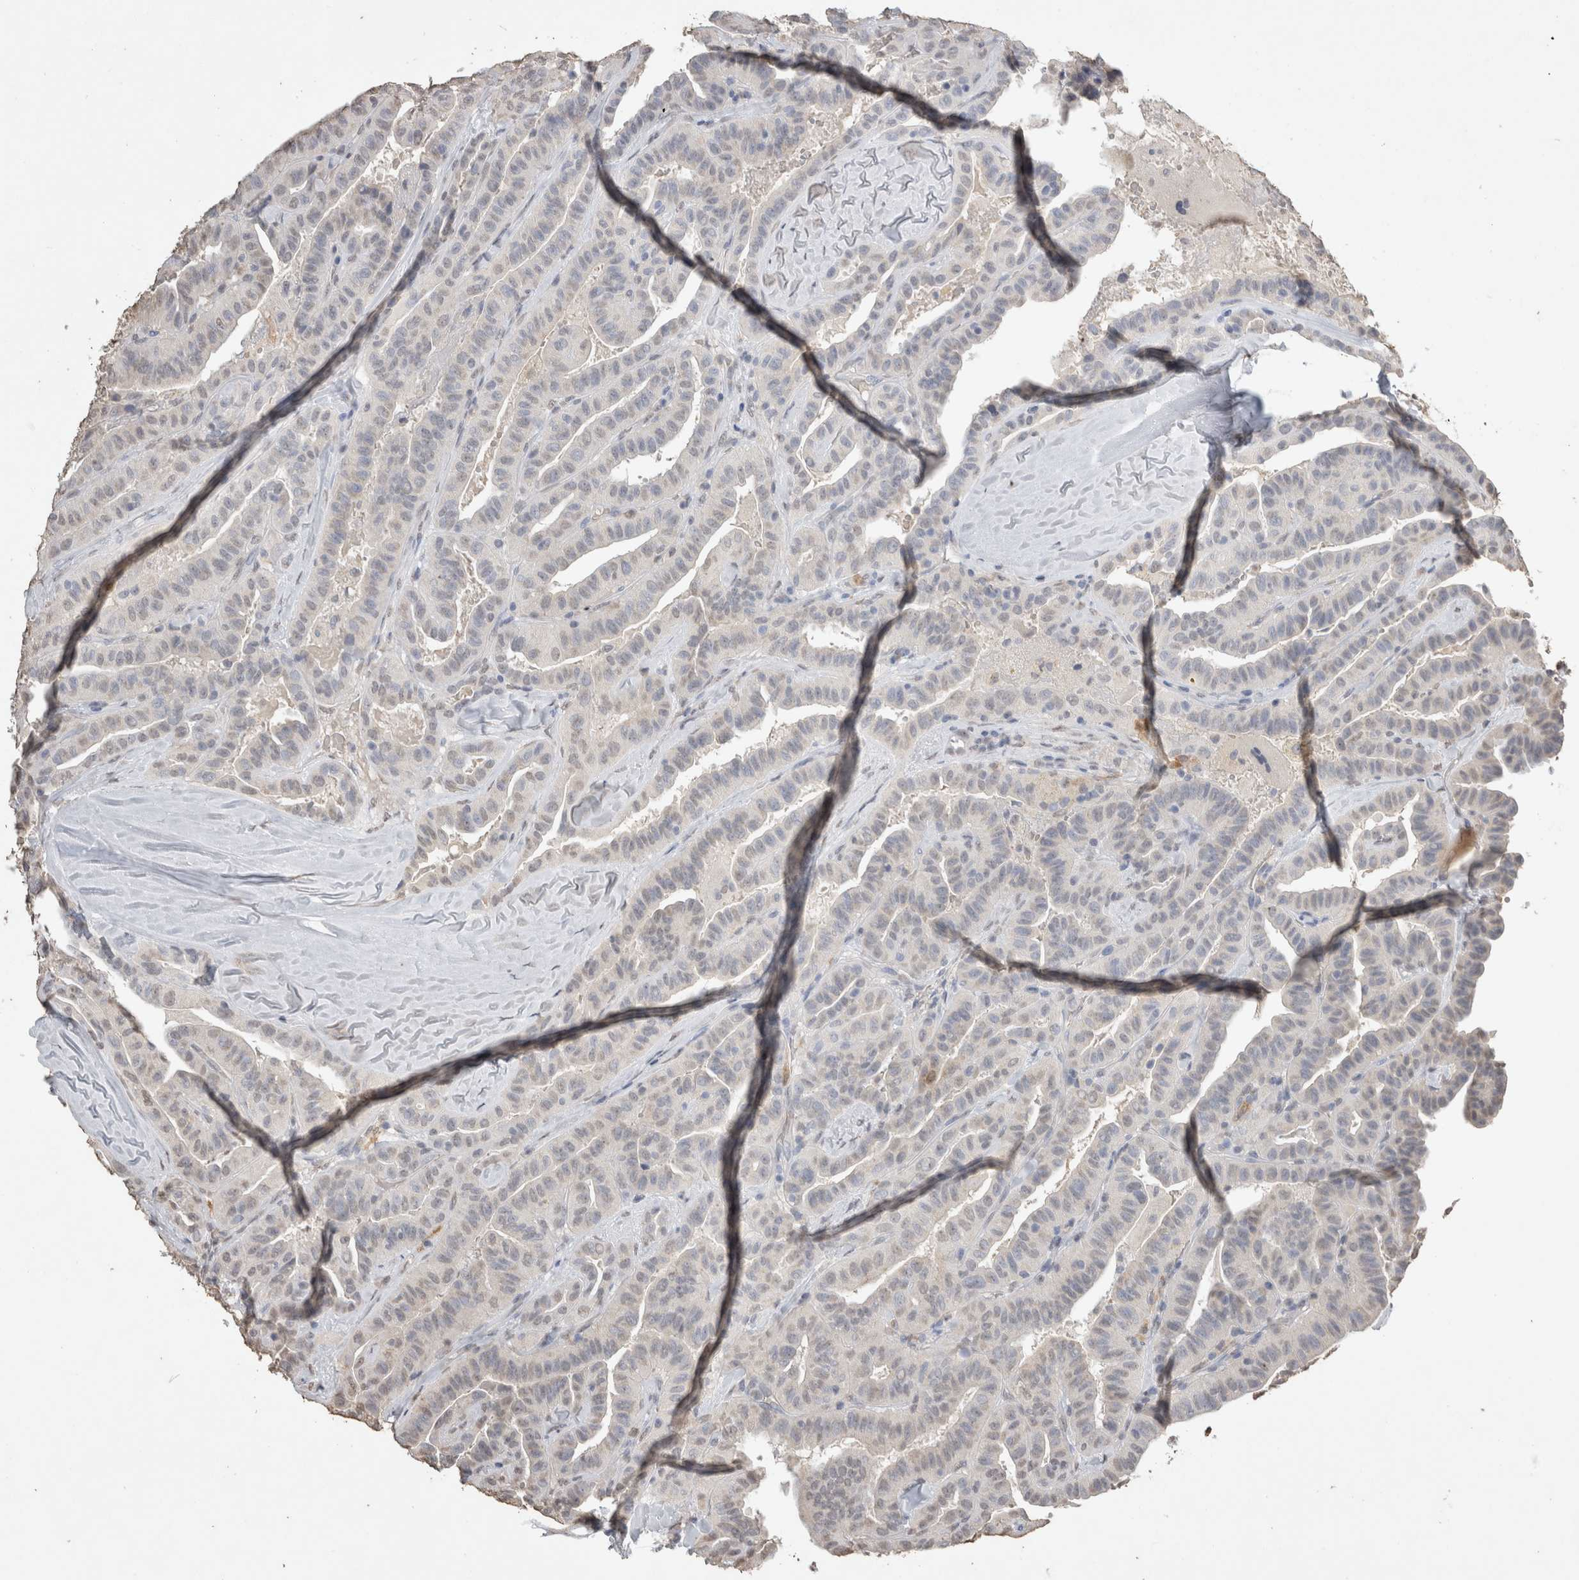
{"staining": {"intensity": "negative", "quantity": "none", "location": "none"}, "tissue": "thyroid cancer", "cell_type": "Tumor cells", "image_type": "cancer", "snomed": [{"axis": "morphology", "description": "Papillary adenocarcinoma, NOS"}, {"axis": "topography", "description": "Thyroid gland"}], "caption": "A high-resolution image shows immunohistochemistry (IHC) staining of thyroid cancer, which reveals no significant staining in tumor cells. (Brightfield microscopy of DAB immunohistochemistry at high magnification).", "gene": "LGALS2", "patient": {"sex": "male", "age": 77}}